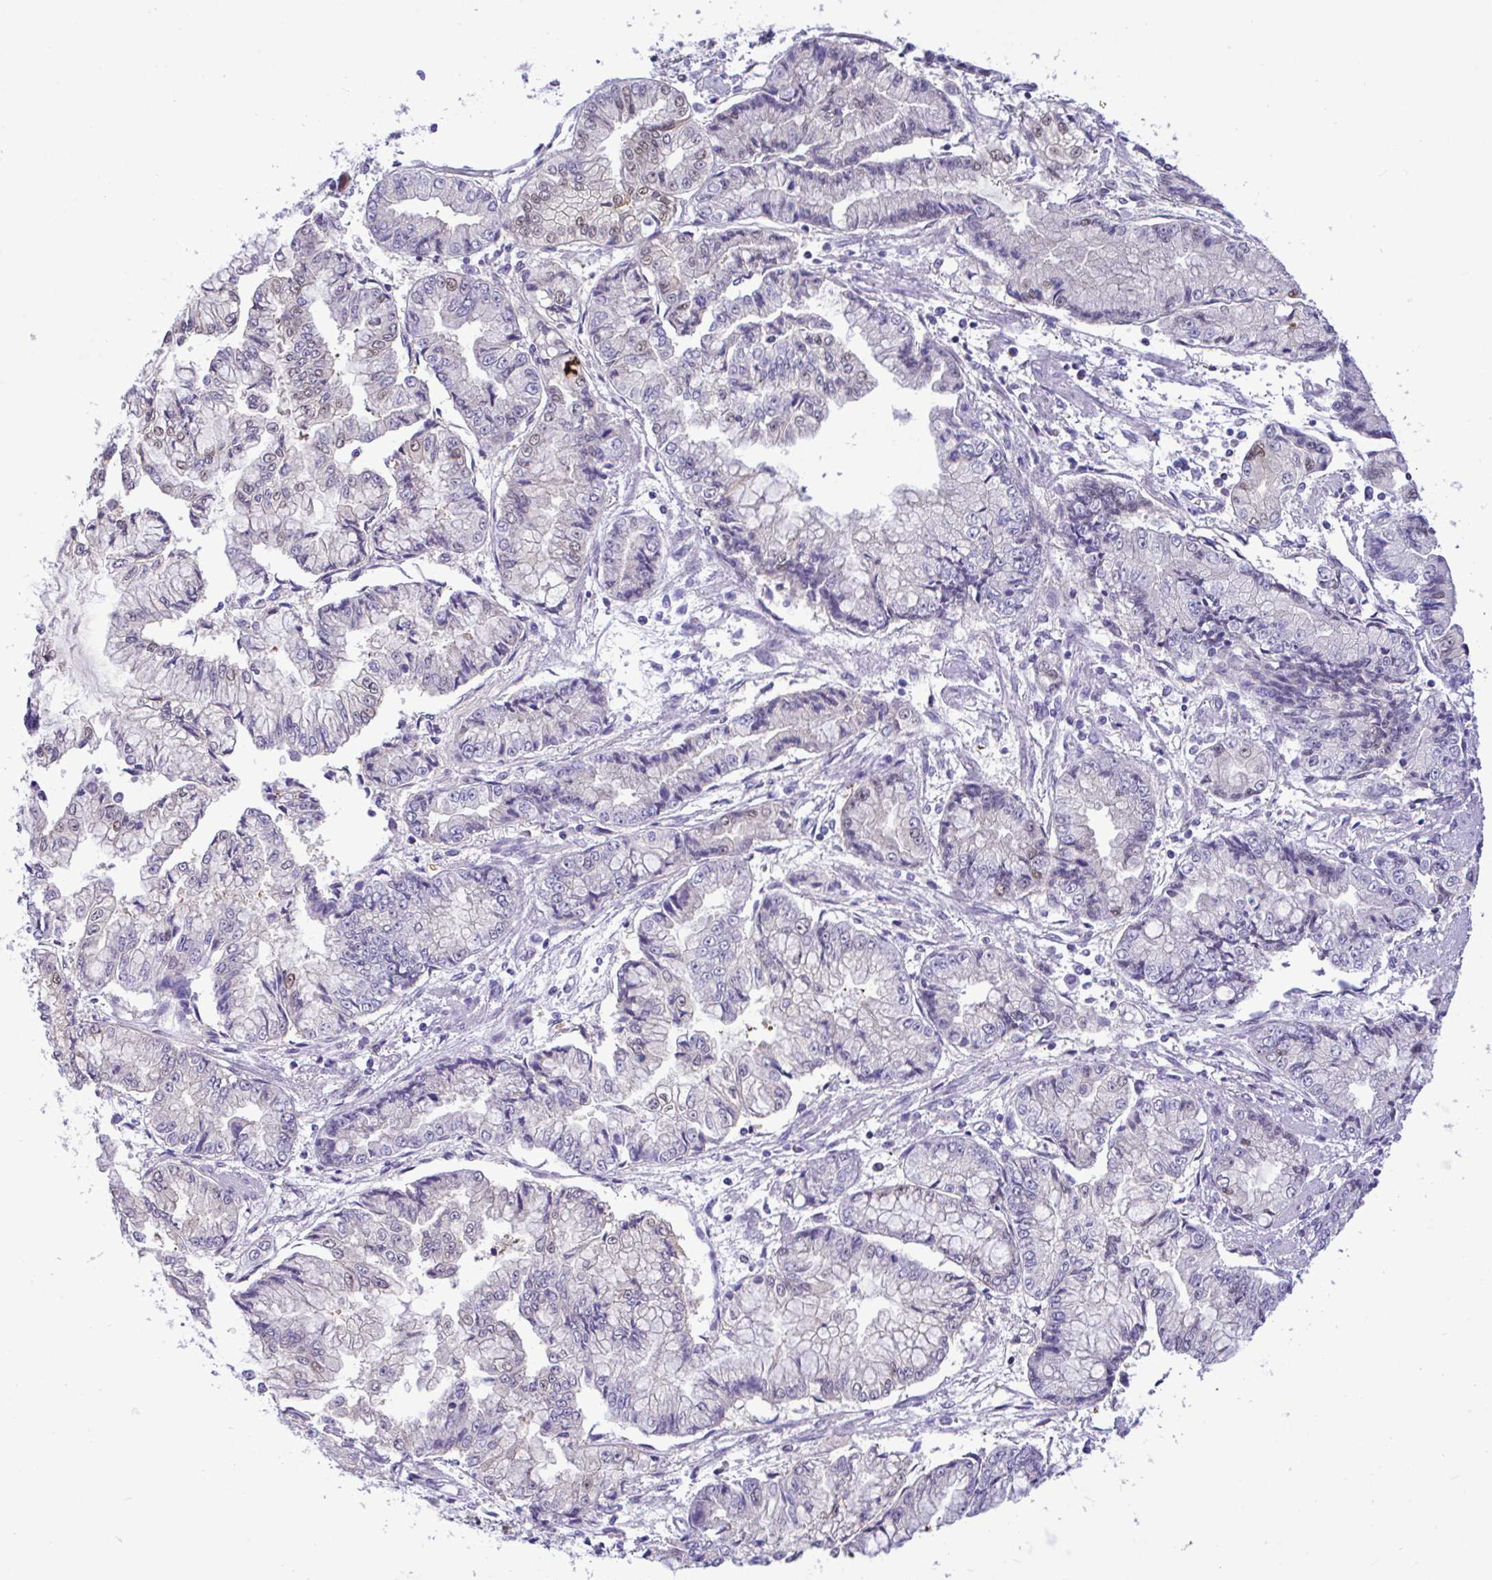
{"staining": {"intensity": "weak", "quantity": "<25%", "location": "nuclear"}, "tissue": "stomach cancer", "cell_type": "Tumor cells", "image_type": "cancer", "snomed": [{"axis": "morphology", "description": "Adenocarcinoma, NOS"}, {"axis": "topography", "description": "Stomach, upper"}], "caption": "IHC image of neoplastic tissue: human stomach cancer stained with DAB shows no significant protein positivity in tumor cells.", "gene": "ZNF485", "patient": {"sex": "female", "age": 74}}